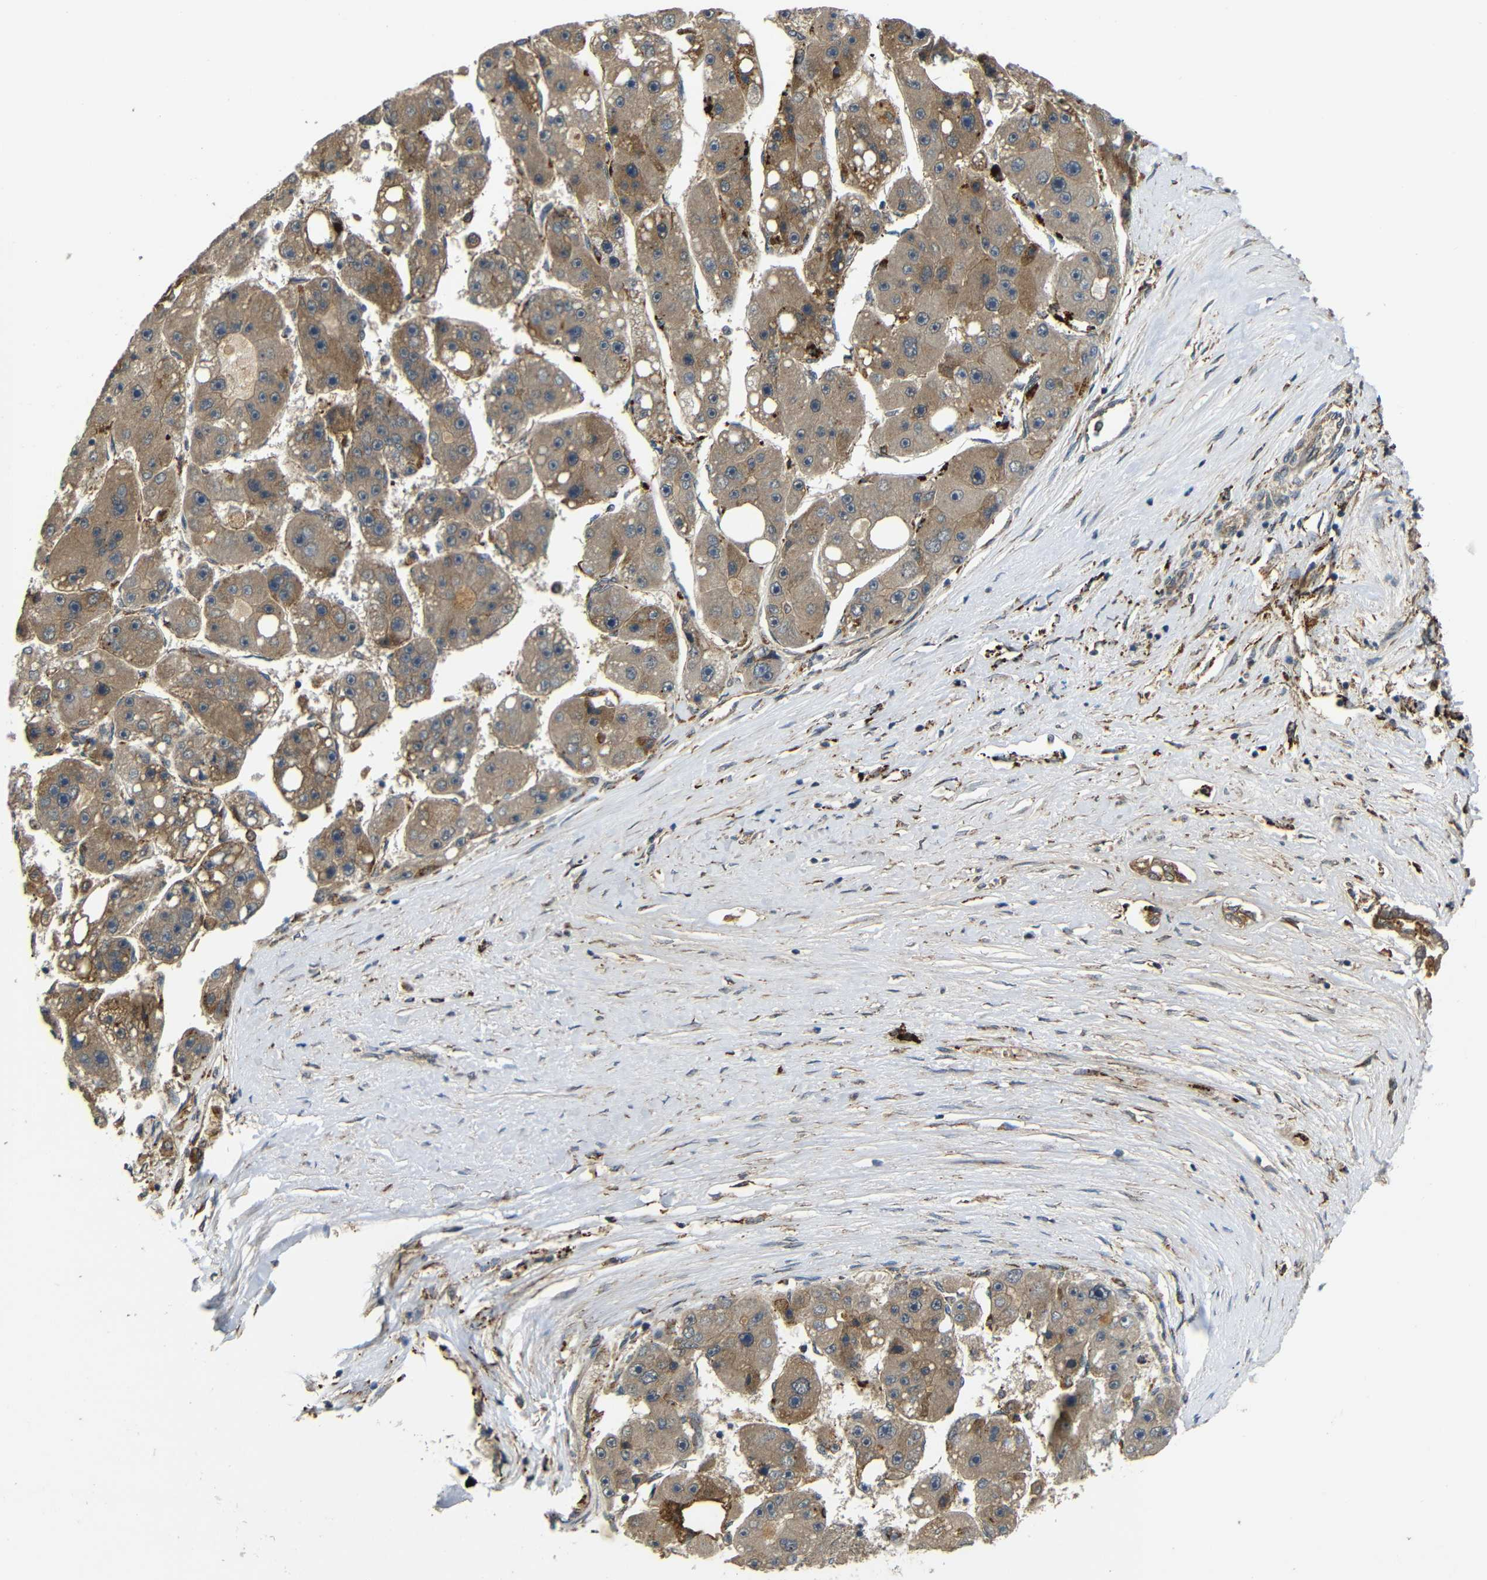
{"staining": {"intensity": "moderate", "quantity": ">75%", "location": "cytoplasmic/membranous"}, "tissue": "liver cancer", "cell_type": "Tumor cells", "image_type": "cancer", "snomed": [{"axis": "morphology", "description": "Carcinoma, Hepatocellular, NOS"}, {"axis": "topography", "description": "Liver"}], "caption": "Protein positivity by immunohistochemistry (IHC) shows moderate cytoplasmic/membranous expression in approximately >75% of tumor cells in hepatocellular carcinoma (liver).", "gene": "EPHB2", "patient": {"sex": "female", "age": 61}}